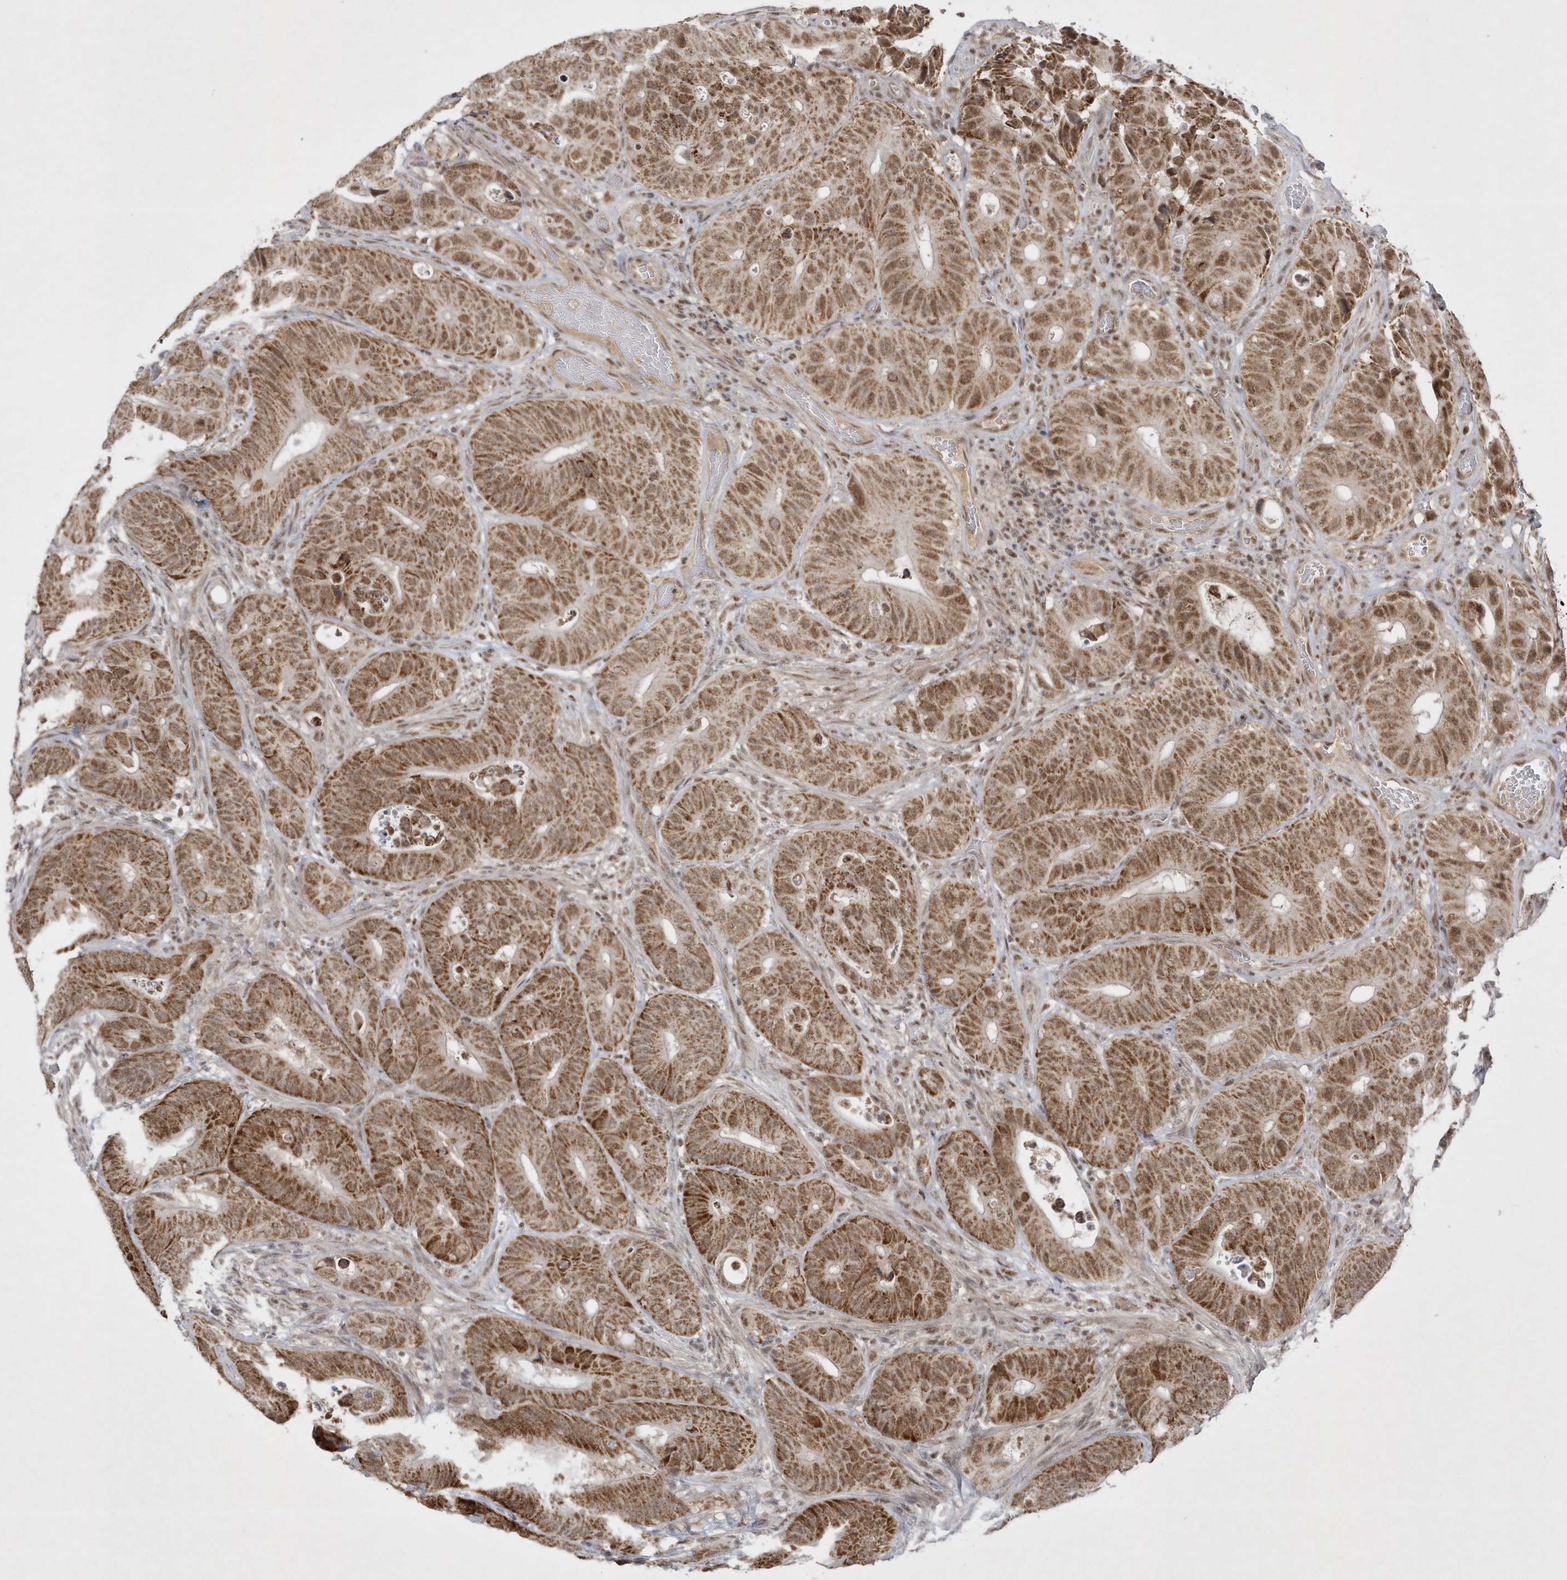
{"staining": {"intensity": "moderate", "quantity": ">75%", "location": "cytoplasmic/membranous"}, "tissue": "colorectal cancer", "cell_type": "Tumor cells", "image_type": "cancer", "snomed": [{"axis": "morphology", "description": "Adenocarcinoma, NOS"}, {"axis": "topography", "description": "Colon"}], "caption": "A micrograph showing moderate cytoplasmic/membranous positivity in about >75% of tumor cells in colorectal cancer, as visualized by brown immunohistochemical staining.", "gene": "CPSF3", "patient": {"sex": "male", "age": 83}}